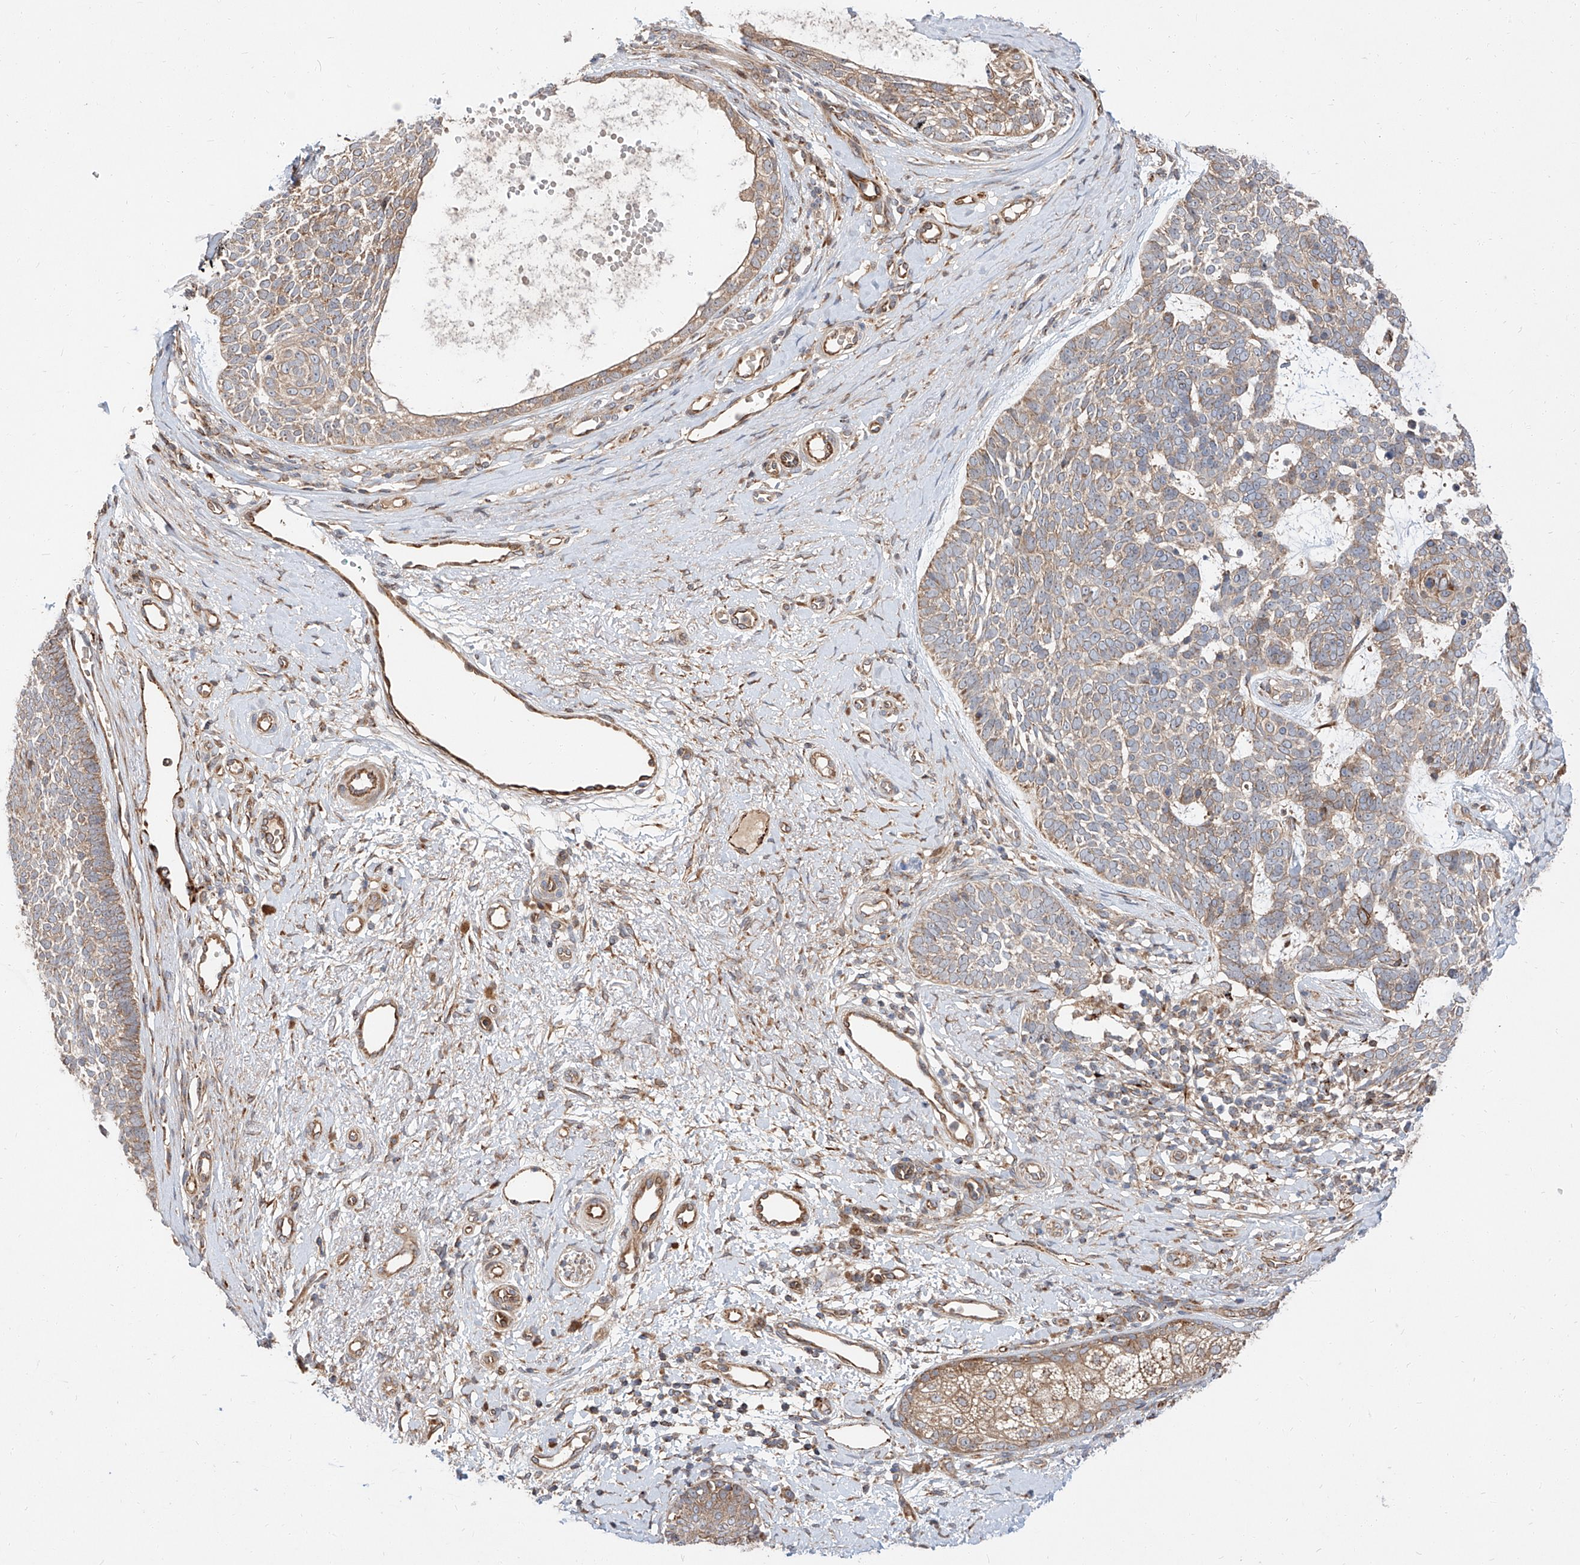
{"staining": {"intensity": "weak", "quantity": "<25%", "location": "cytoplasmic/membranous"}, "tissue": "skin cancer", "cell_type": "Tumor cells", "image_type": "cancer", "snomed": [{"axis": "morphology", "description": "Basal cell carcinoma"}, {"axis": "topography", "description": "Skin"}], "caption": "IHC micrograph of human skin basal cell carcinoma stained for a protein (brown), which shows no expression in tumor cells.", "gene": "DIRAS3", "patient": {"sex": "female", "age": 81}}